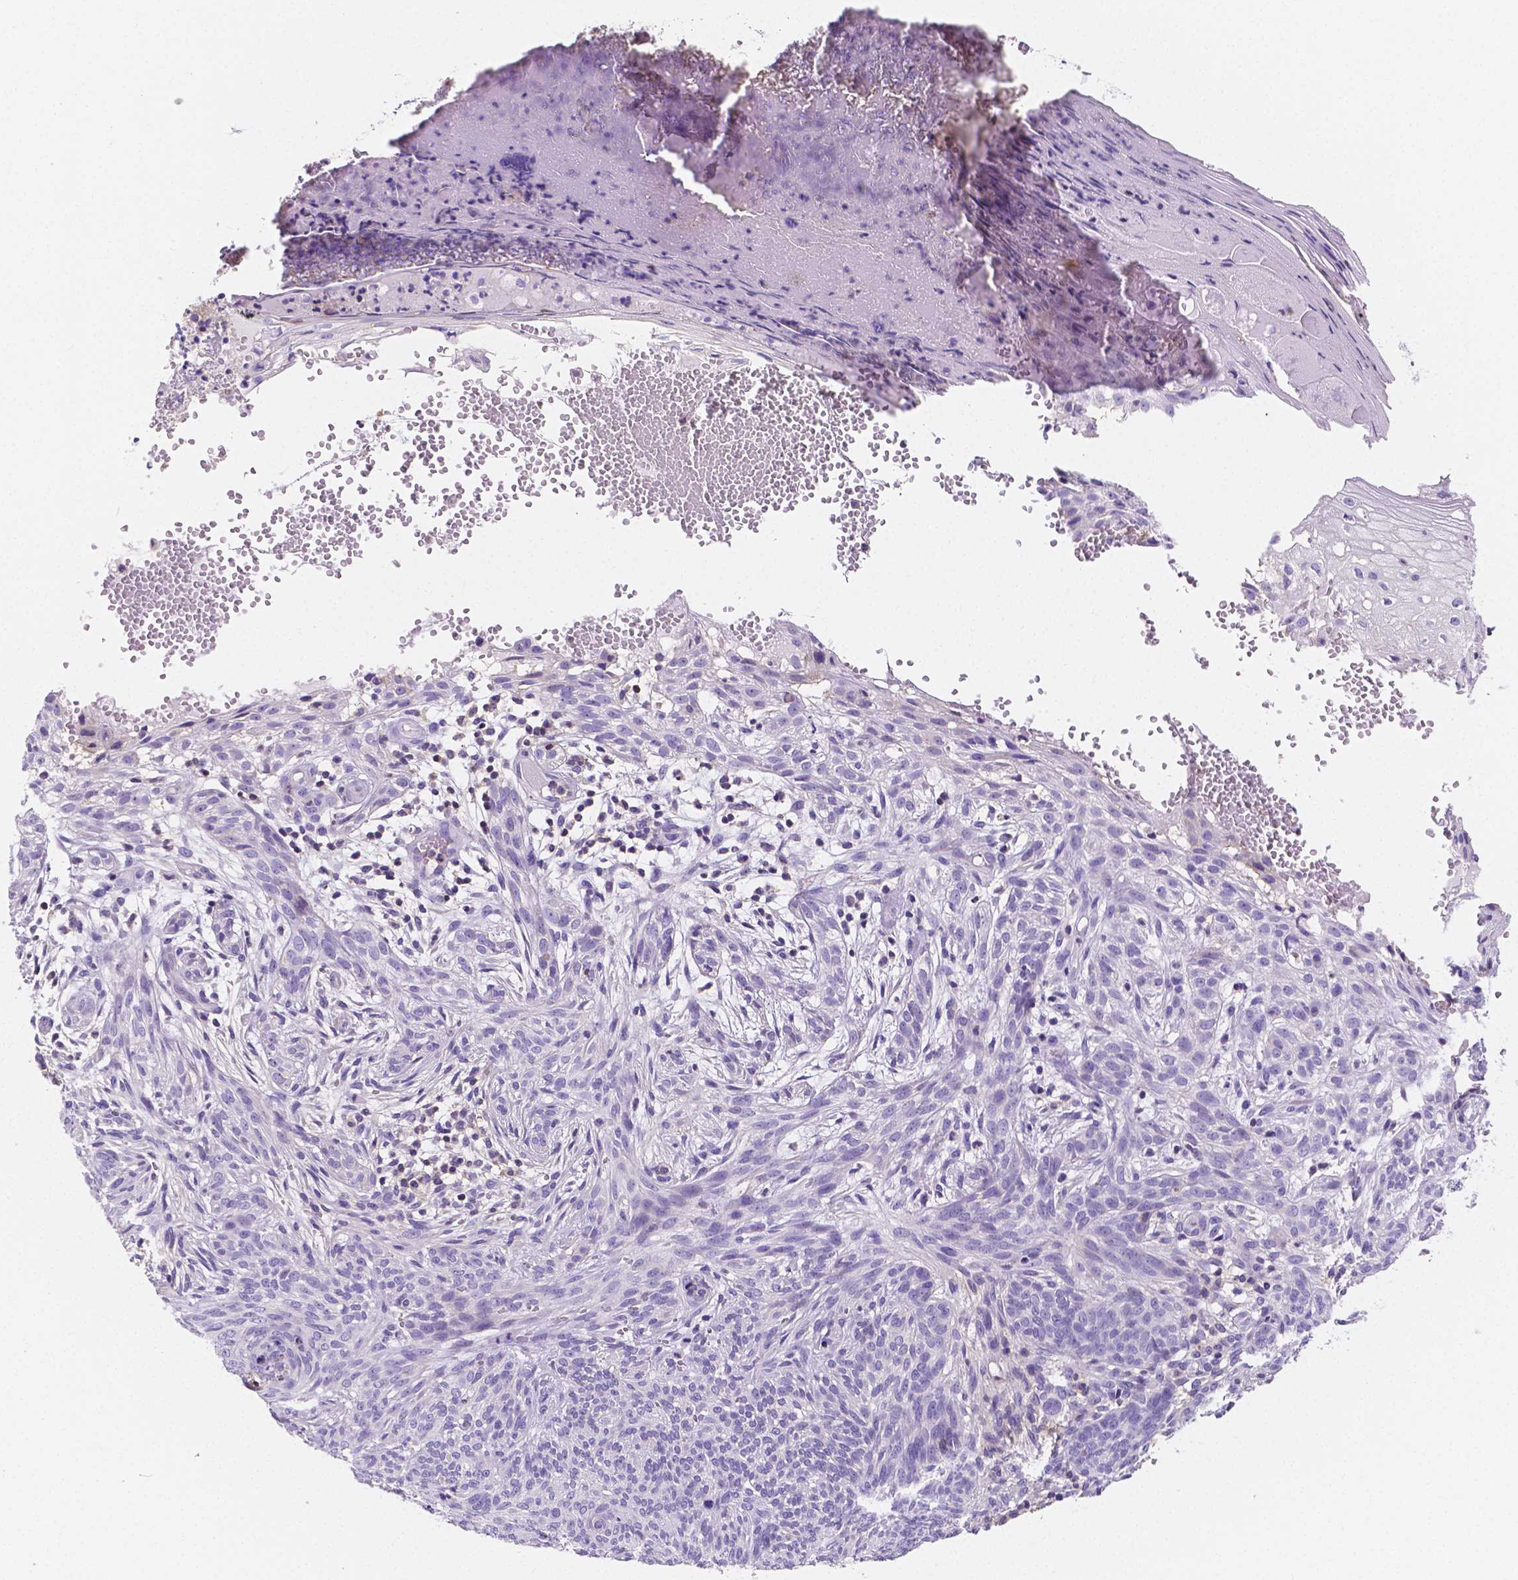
{"staining": {"intensity": "negative", "quantity": "none", "location": "none"}, "tissue": "skin cancer", "cell_type": "Tumor cells", "image_type": "cancer", "snomed": [{"axis": "morphology", "description": "Basal cell carcinoma"}, {"axis": "topography", "description": "Skin"}], "caption": "Basal cell carcinoma (skin) was stained to show a protein in brown. There is no significant positivity in tumor cells.", "gene": "GABRD", "patient": {"sex": "male", "age": 84}}